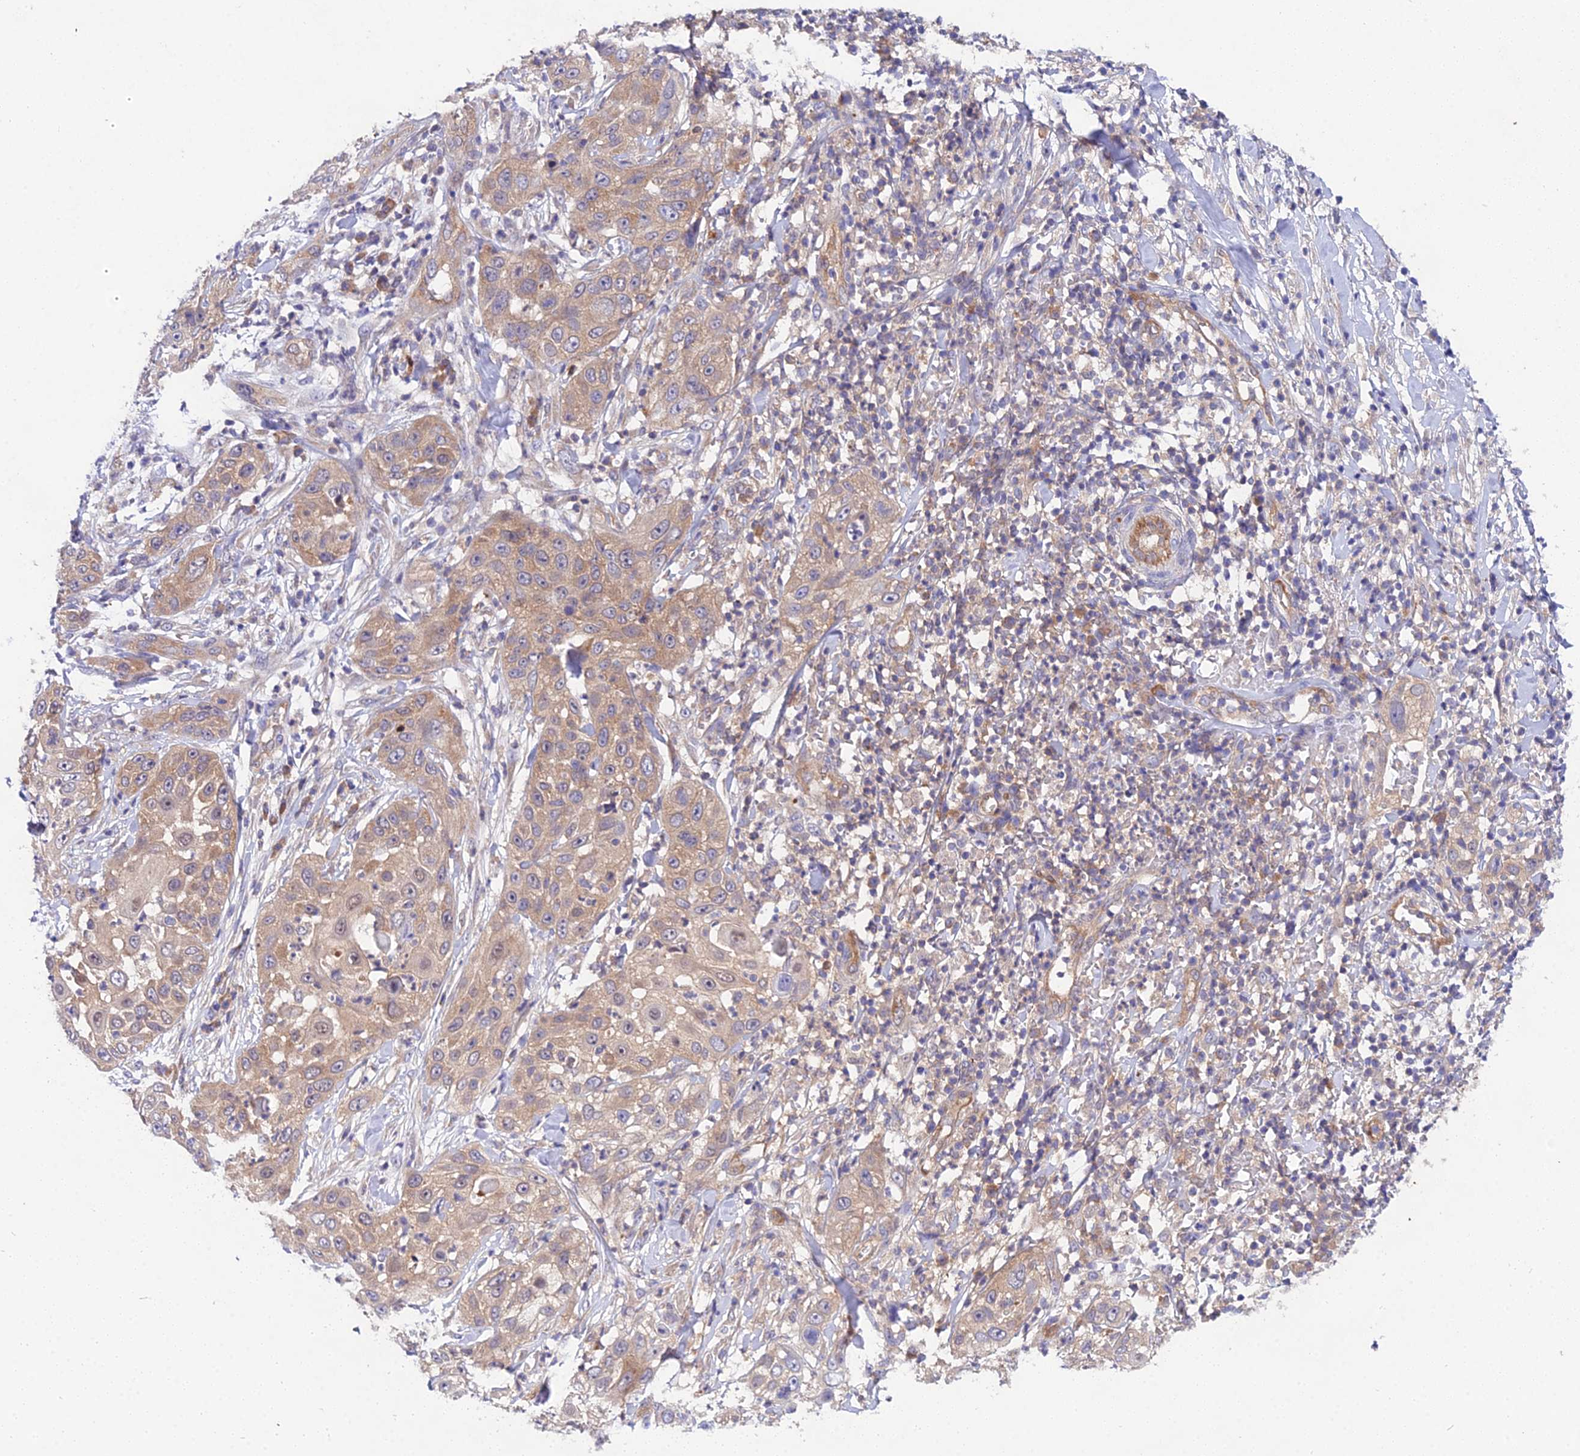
{"staining": {"intensity": "weak", "quantity": ">75%", "location": "cytoplasmic/membranous"}, "tissue": "skin cancer", "cell_type": "Tumor cells", "image_type": "cancer", "snomed": [{"axis": "morphology", "description": "Squamous cell carcinoma, NOS"}, {"axis": "topography", "description": "Skin"}], "caption": "Immunohistochemical staining of human skin squamous cell carcinoma demonstrates low levels of weak cytoplasmic/membranous protein positivity in approximately >75% of tumor cells. (brown staining indicates protein expression, while blue staining denotes nuclei).", "gene": "PPP2R2C", "patient": {"sex": "female", "age": 44}}